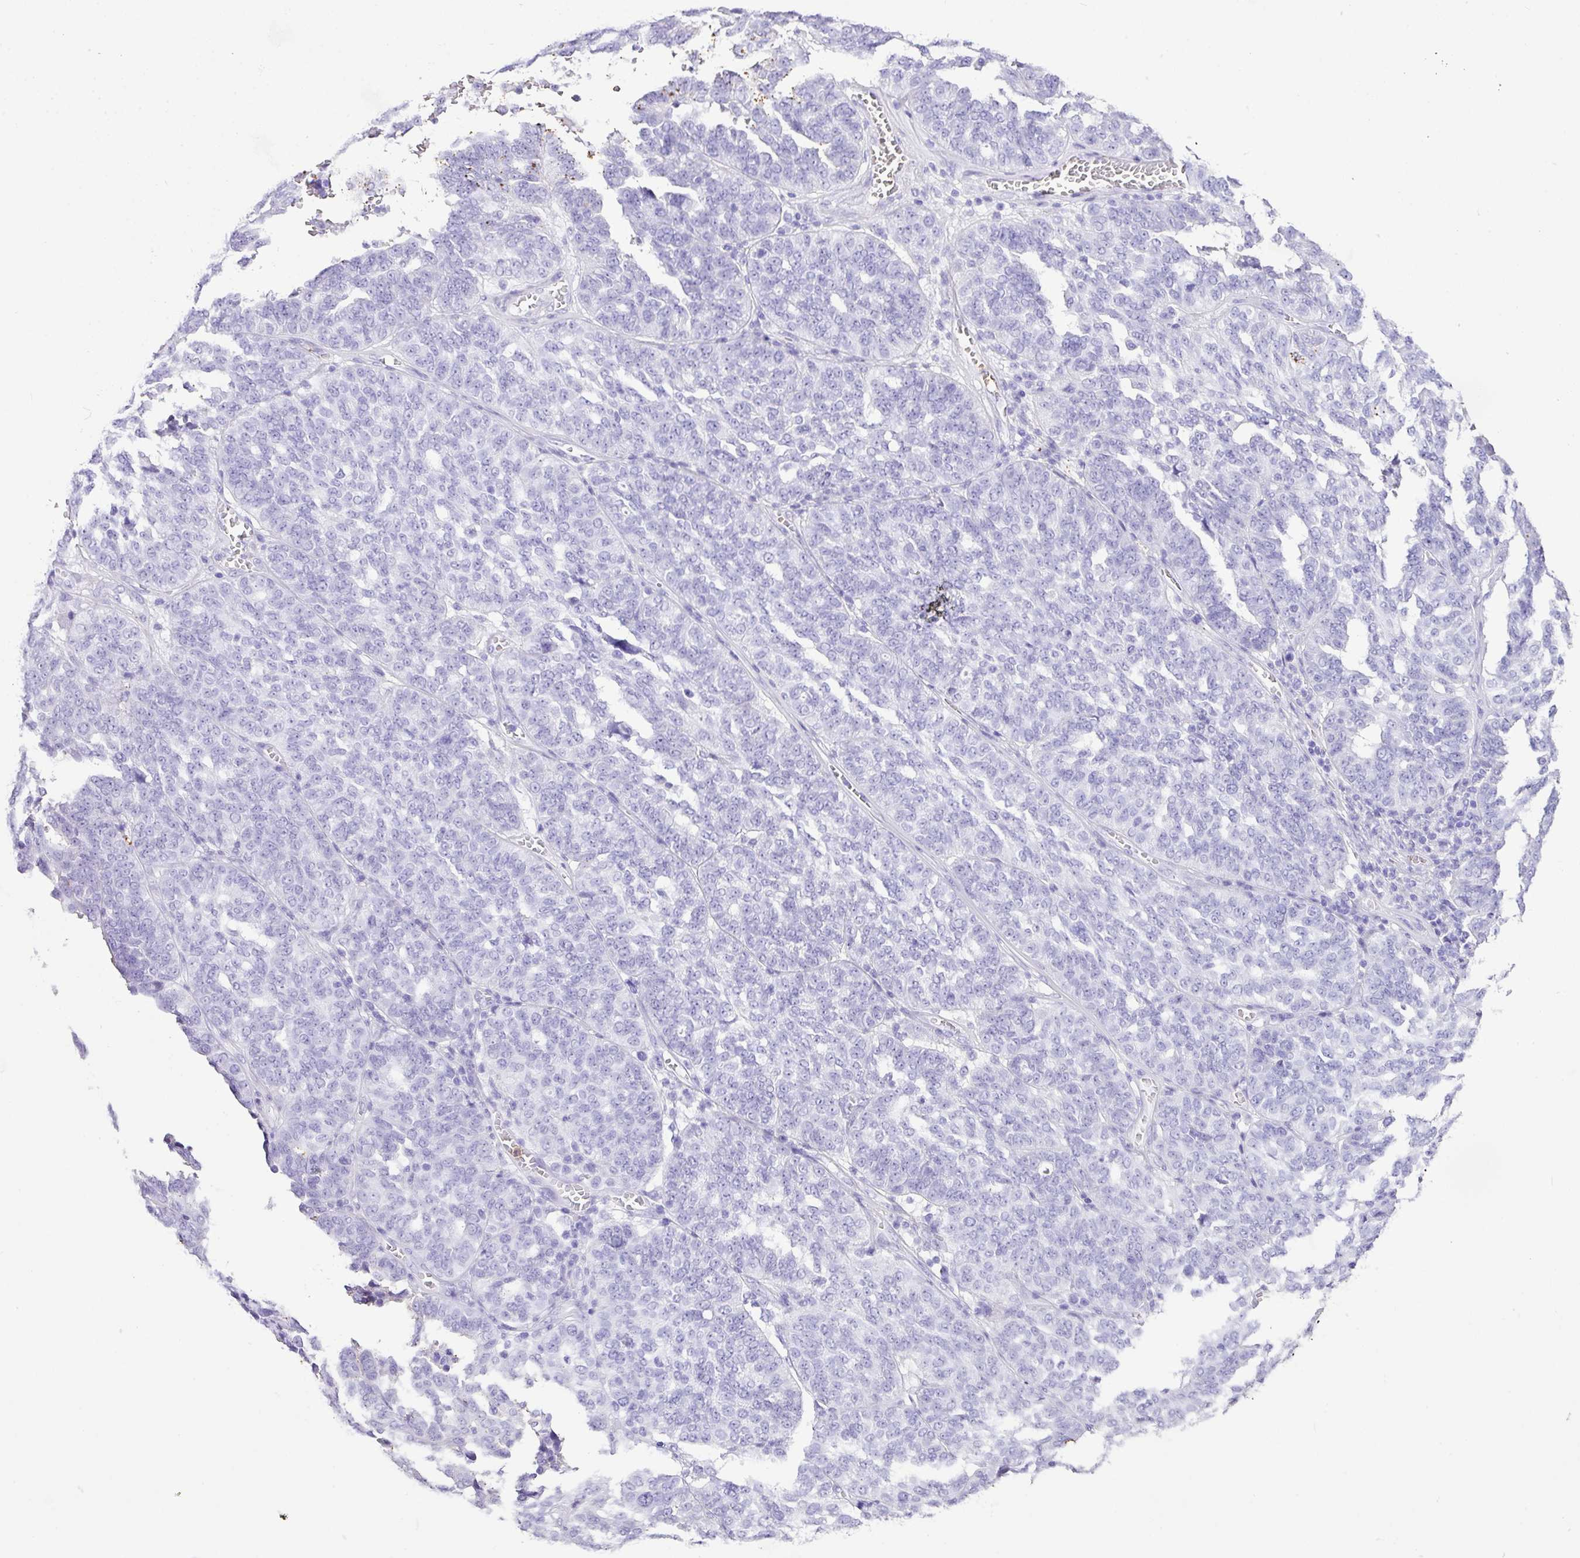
{"staining": {"intensity": "negative", "quantity": "none", "location": "none"}, "tissue": "ovarian cancer", "cell_type": "Tumor cells", "image_type": "cancer", "snomed": [{"axis": "morphology", "description": "Cystadenocarcinoma, serous, NOS"}, {"axis": "topography", "description": "Ovary"}], "caption": "The histopathology image demonstrates no significant staining in tumor cells of serous cystadenocarcinoma (ovarian).", "gene": "KCNJ11", "patient": {"sex": "female", "age": 59}}